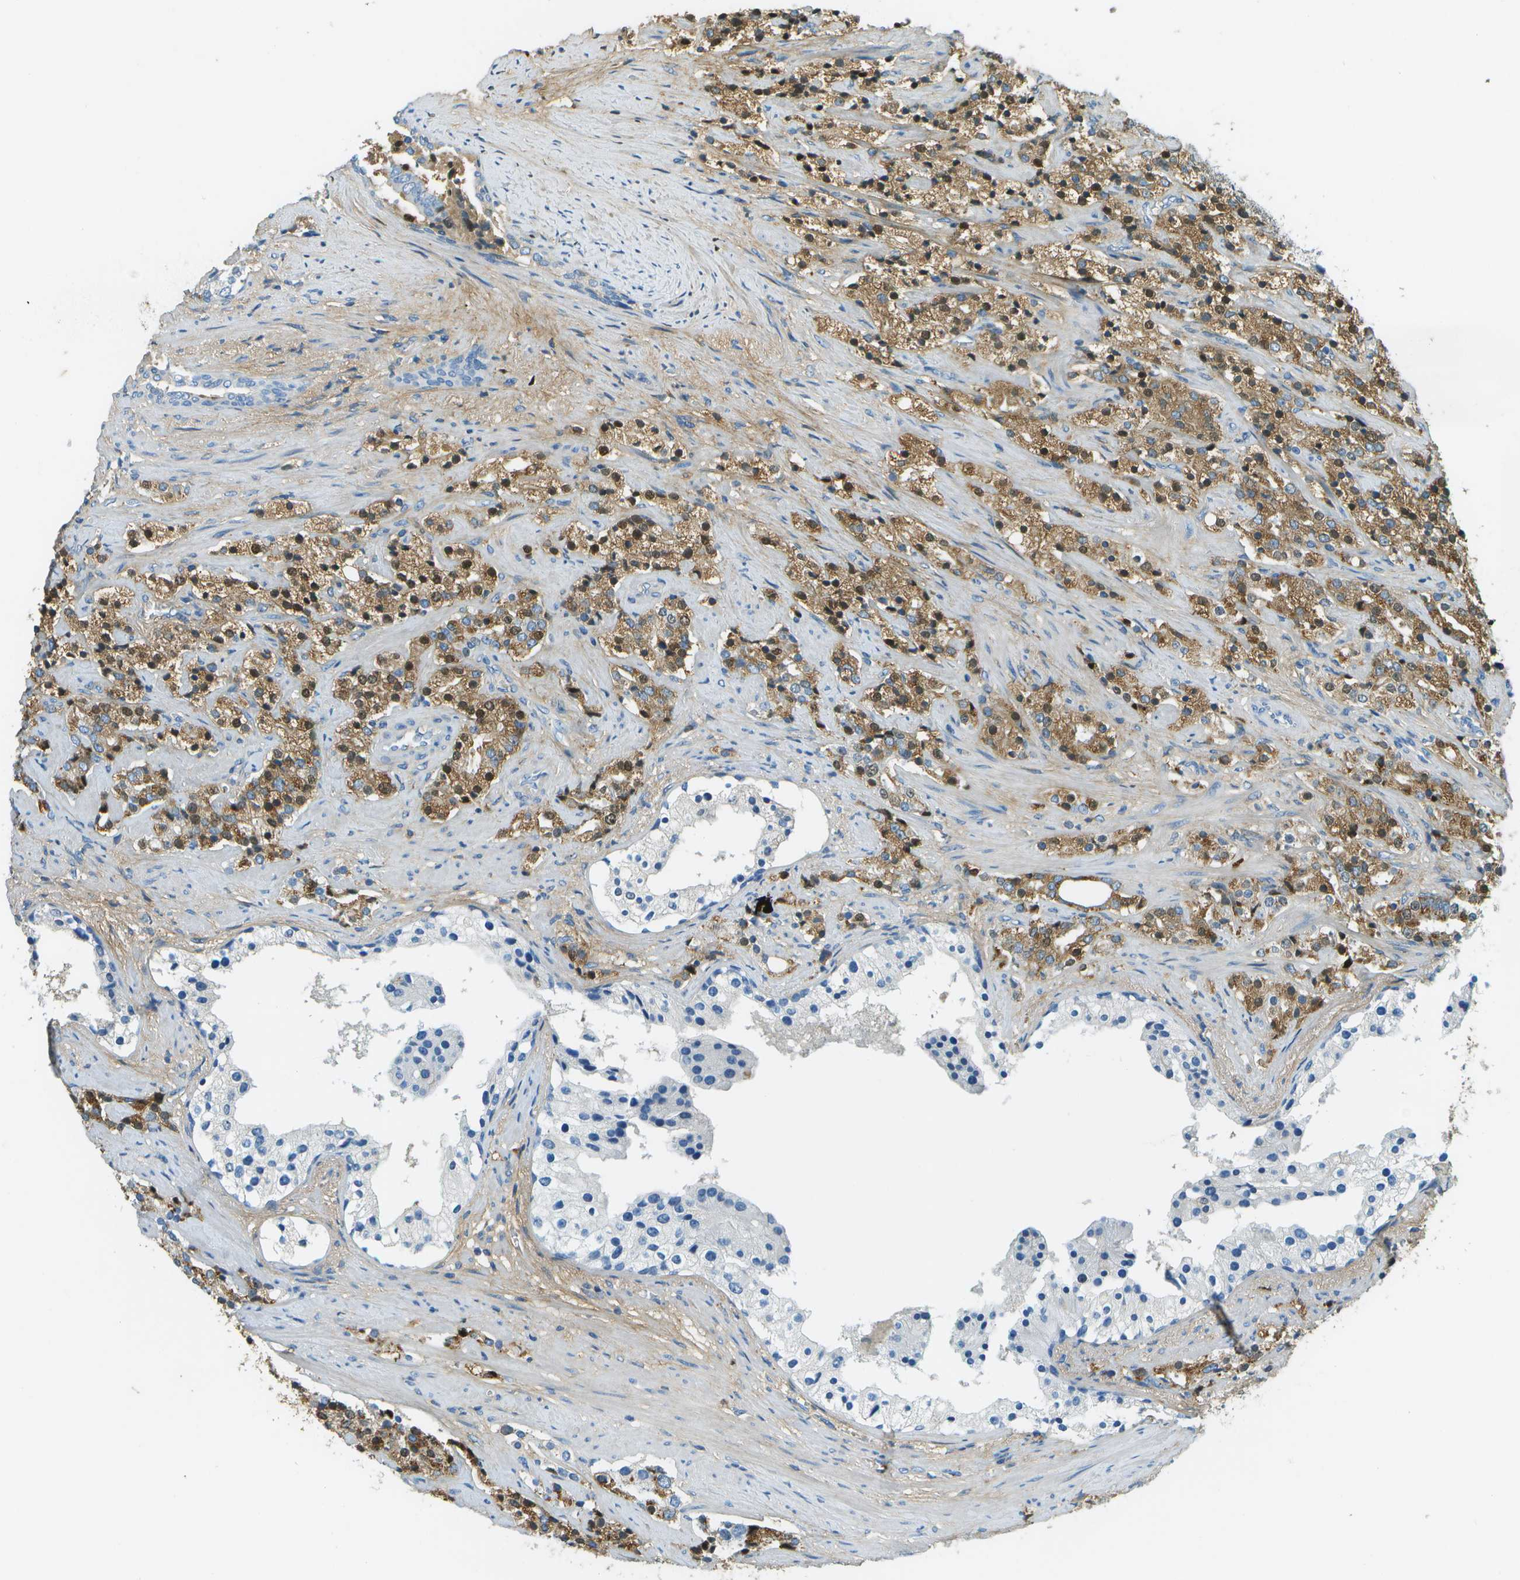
{"staining": {"intensity": "moderate", "quantity": ">75%", "location": "cytoplasmic/membranous,nuclear"}, "tissue": "prostate cancer", "cell_type": "Tumor cells", "image_type": "cancer", "snomed": [{"axis": "morphology", "description": "Adenocarcinoma, High grade"}, {"axis": "topography", "description": "Prostate"}], "caption": "A brown stain labels moderate cytoplasmic/membranous and nuclear expression of a protein in adenocarcinoma (high-grade) (prostate) tumor cells.", "gene": "DCN", "patient": {"sex": "male", "age": 71}}